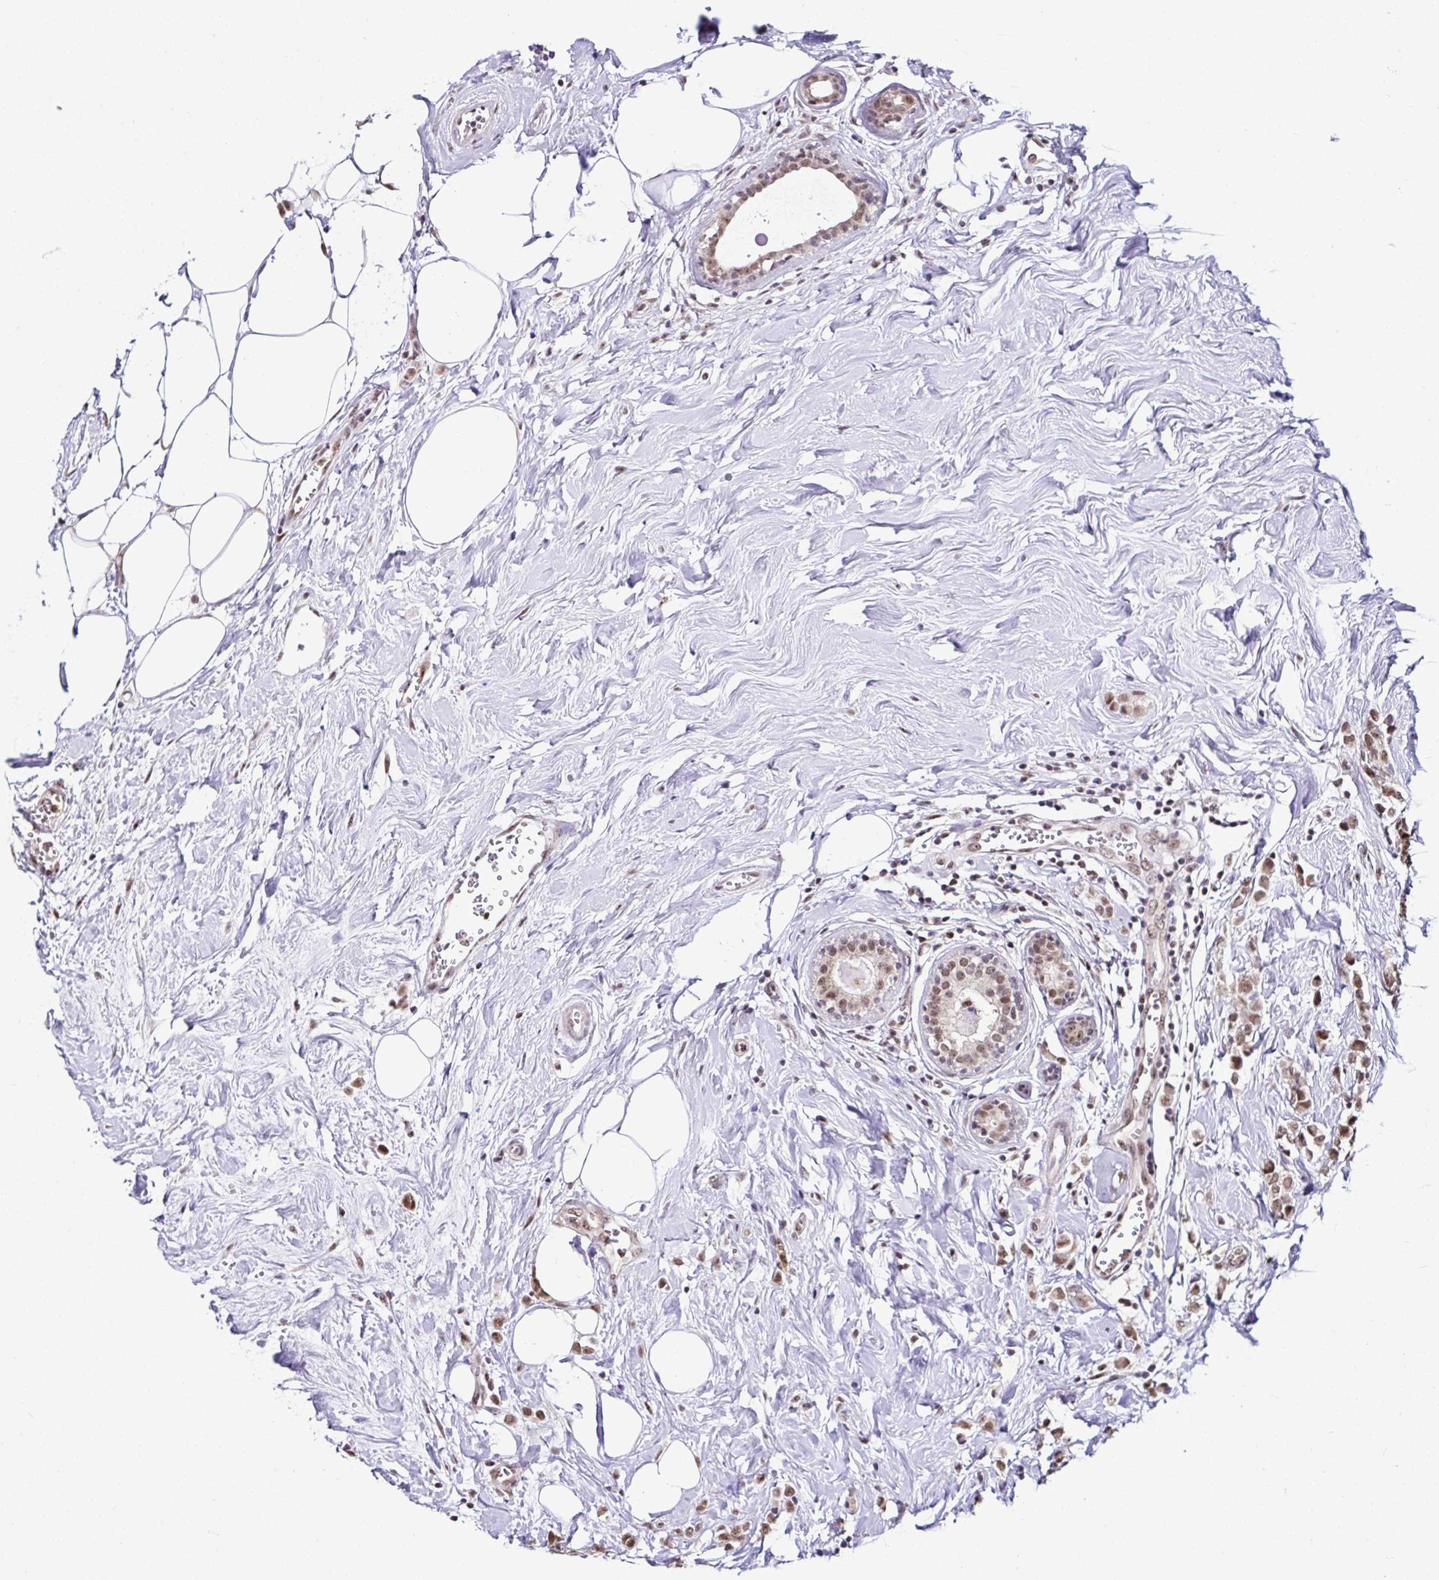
{"staining": {"intensity": "moderate", "quantity": ">75%", "location": "nuclear"}, "tissue": "breast cancer", "cell_type": "Tumor cells", "image_type": "cancer", "snomed": [{"axis": "morphology", "description": "Duct carcinoma"}, {"axis": "topography", "description": "Breast"}], "caption": "An image of breast cancer (invasive ductal carcinoma) stained for a protein demonstrates moderate nuclear brown staining in tumor cells.", "gene": "PIN4", "patient": {"sex": "female", "age": 80}}